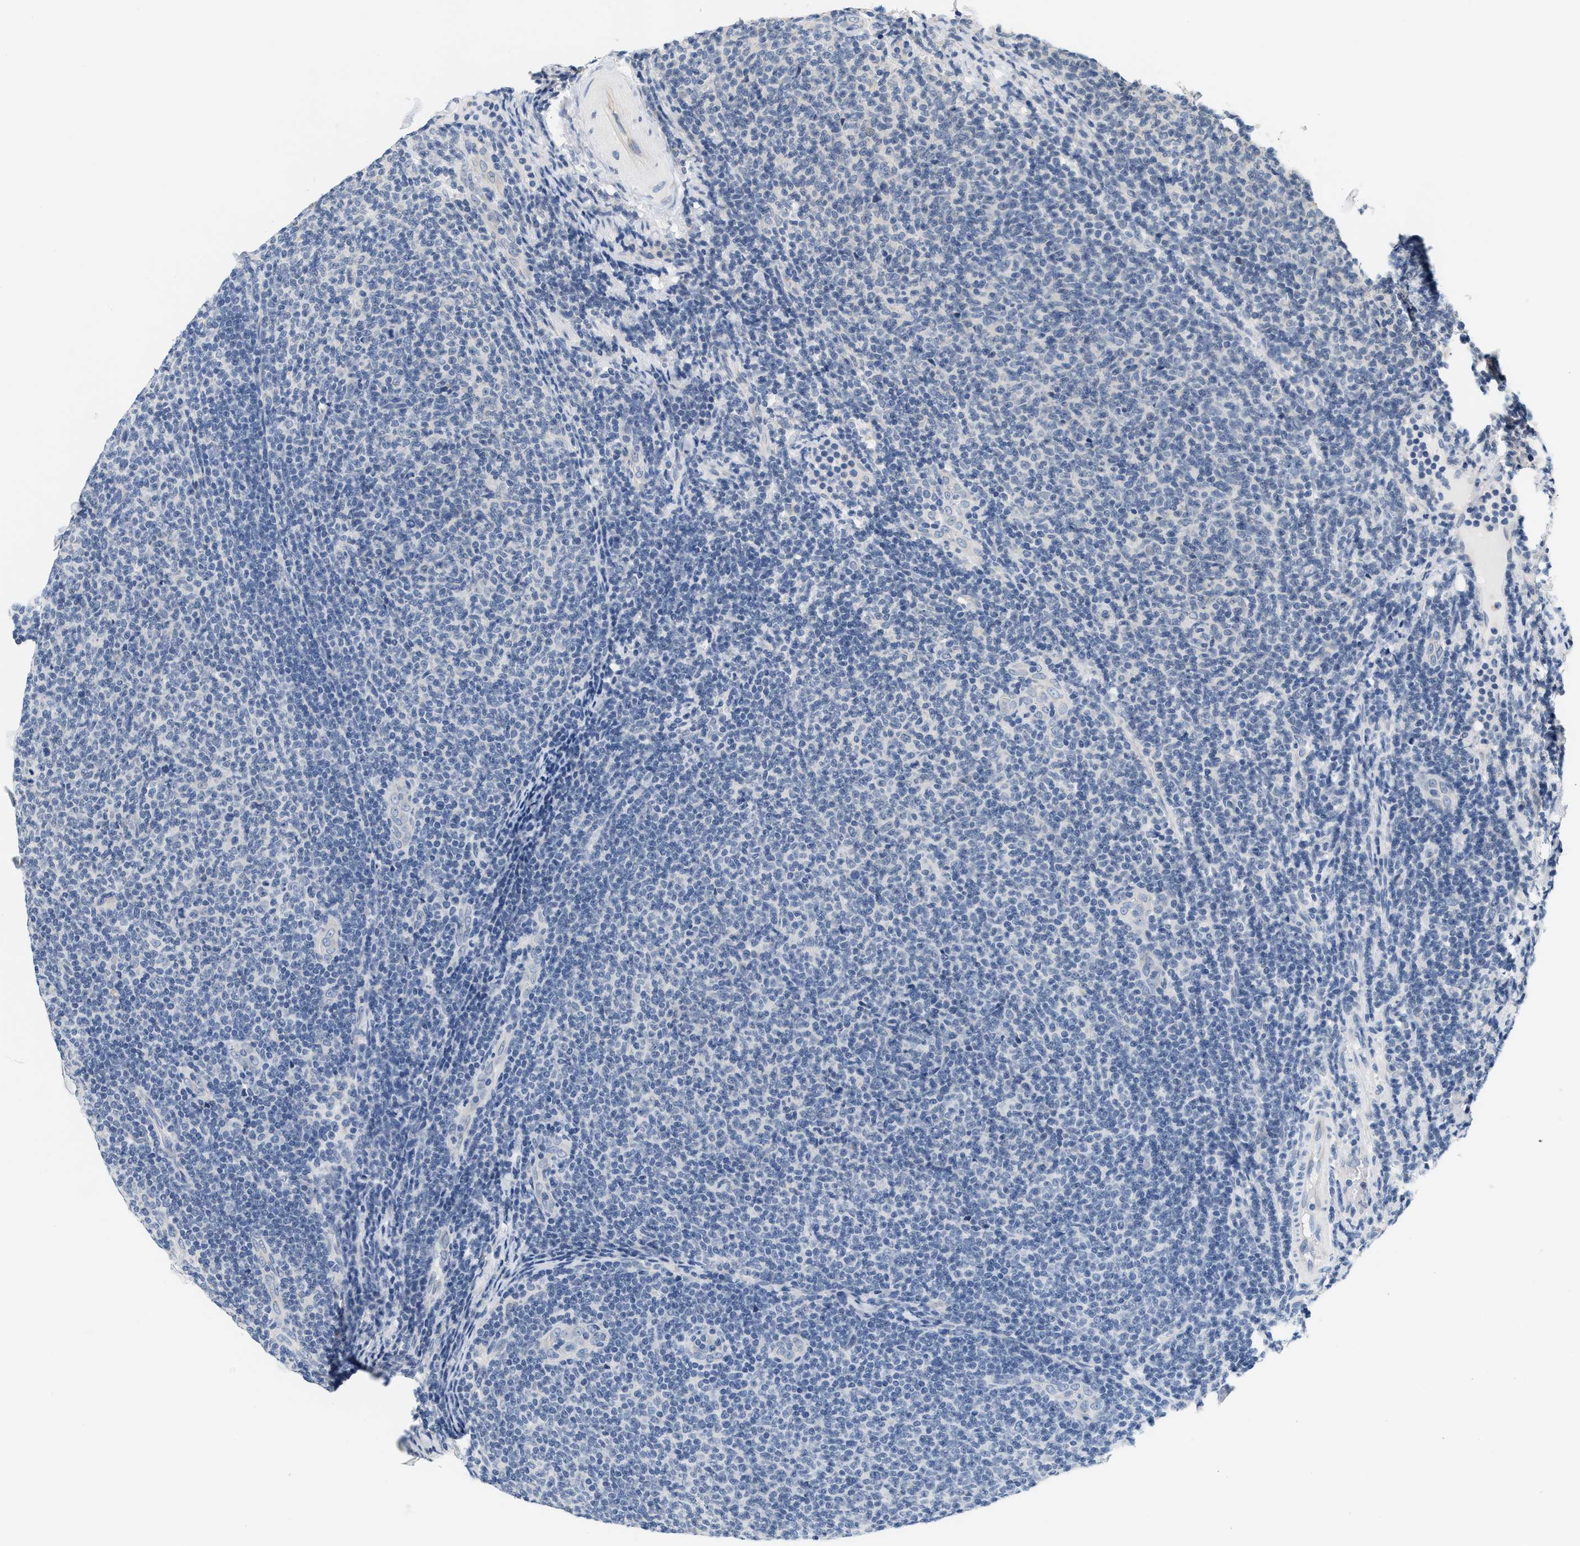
{"staining": {"intensity": "negative", "quantity": "none", "location": "none"}, "tissue": "lymphoma", "cell_type": "Tumor cells", "image_type": "cancer", "snomed": [{"axis": "morphology", "description": "Malignant lymphoma, non-Hodgkin's type, Low grade"}, {"axis": "topography", "description": "Lymph node"}], "caption": "Immunohistochemistry of malignant lymphoma, non-Hodgkin's type (low-grade) demonstrates no staining in tumor cells.", "gene": "GIGYF1", "patient": {"sex": "male", "age": 66}}